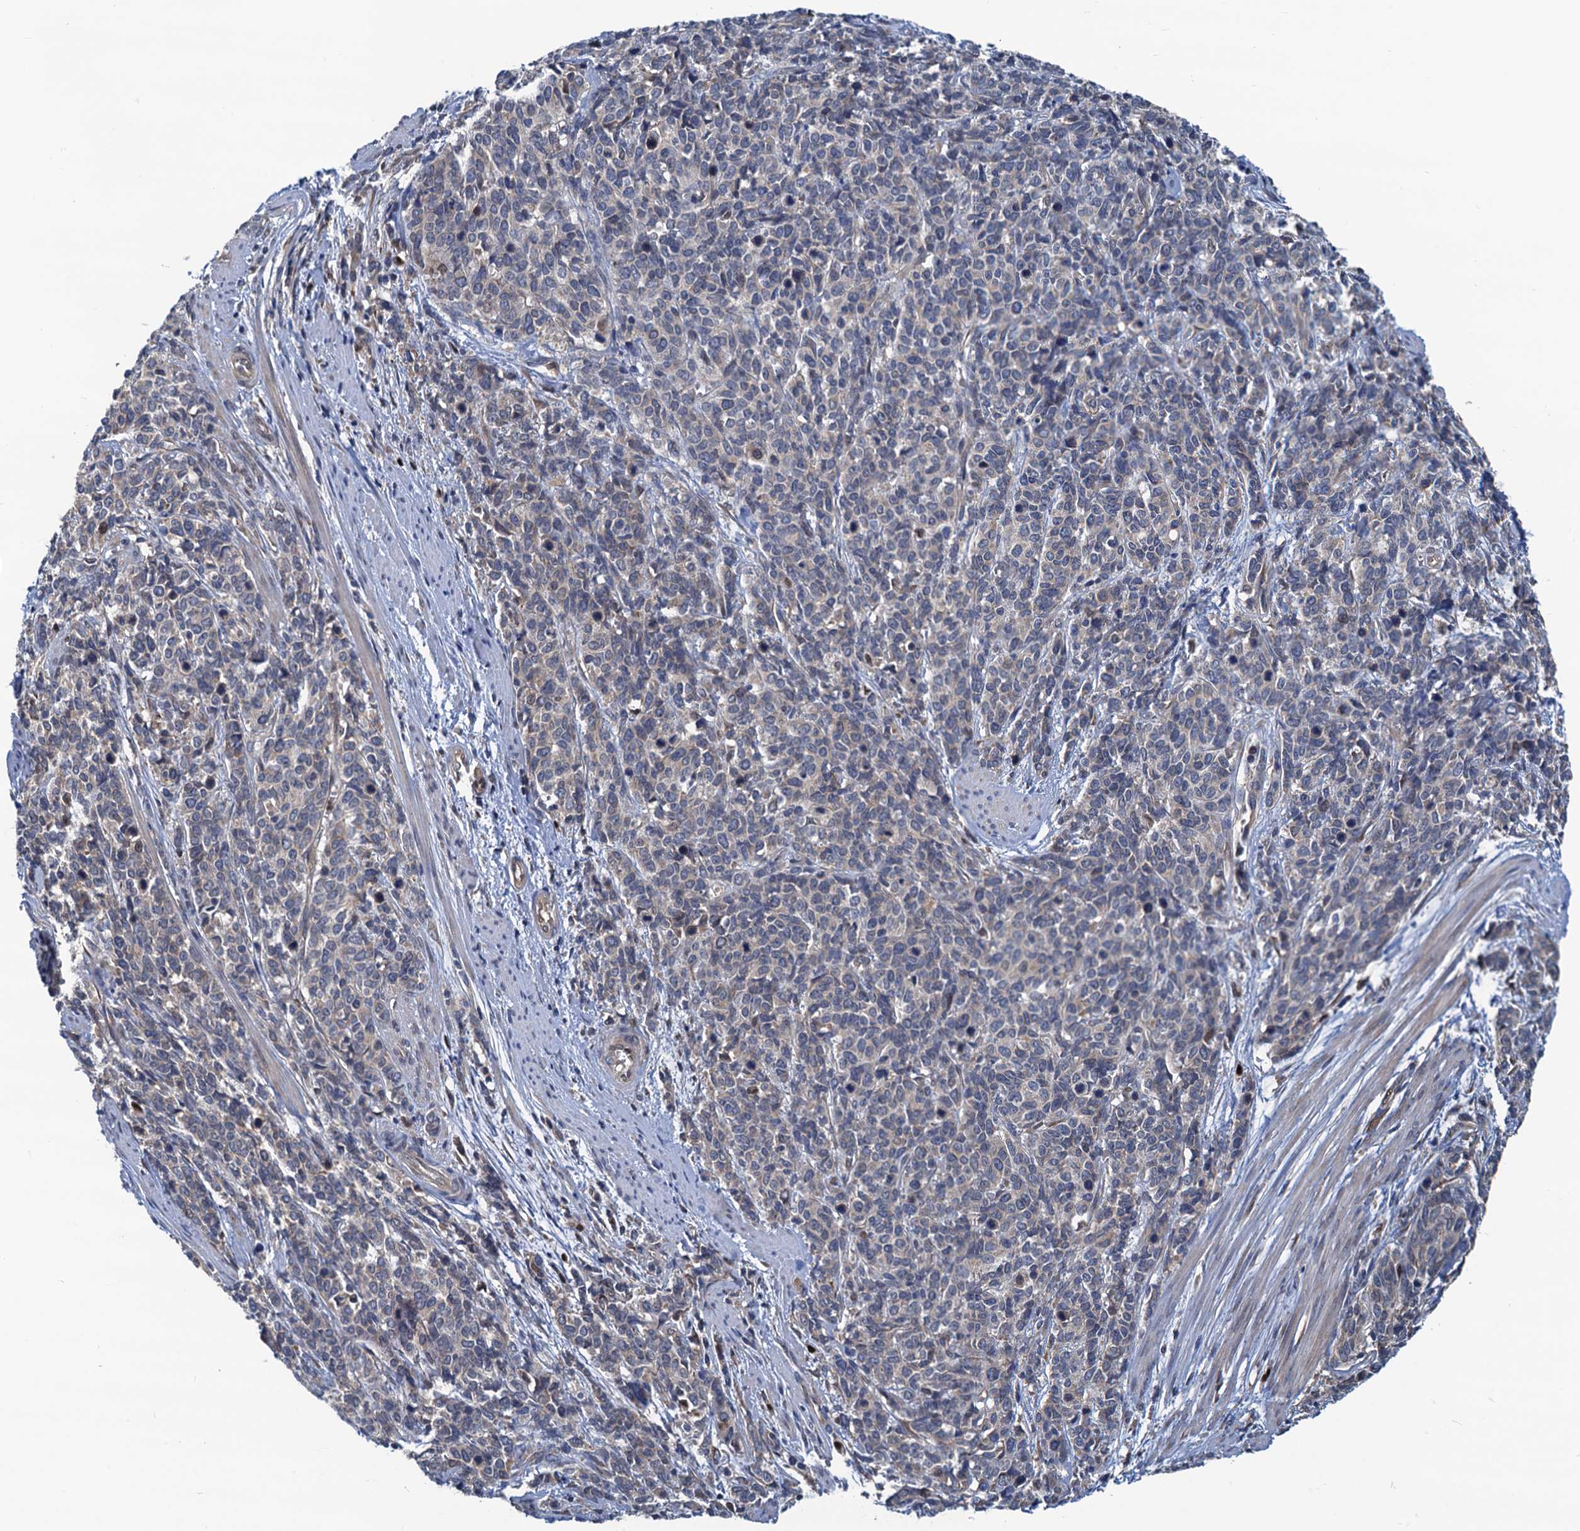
{"staining": {"intensity": "weak", "quantity": "<25%", "location": "cytoplasmic/membranous"}, "tissue": "cervical cancer", "cell_type": "Tumor cells", "image_type": "cancer", "snomed": [{"axis": "morphology", "description": "Squamous cell carcinoma, NOS"}, {"axis": "topography", "description": "Cervix"}], "caption": "Immunohistochemistry of cervical cancer (squamous cell carcinoma) displays no positivity in tumor cells. (DAB IHC with hematoxylin counter stain).", "gene": "RNF125", "patient": {"sex": "female", "age": 60}}